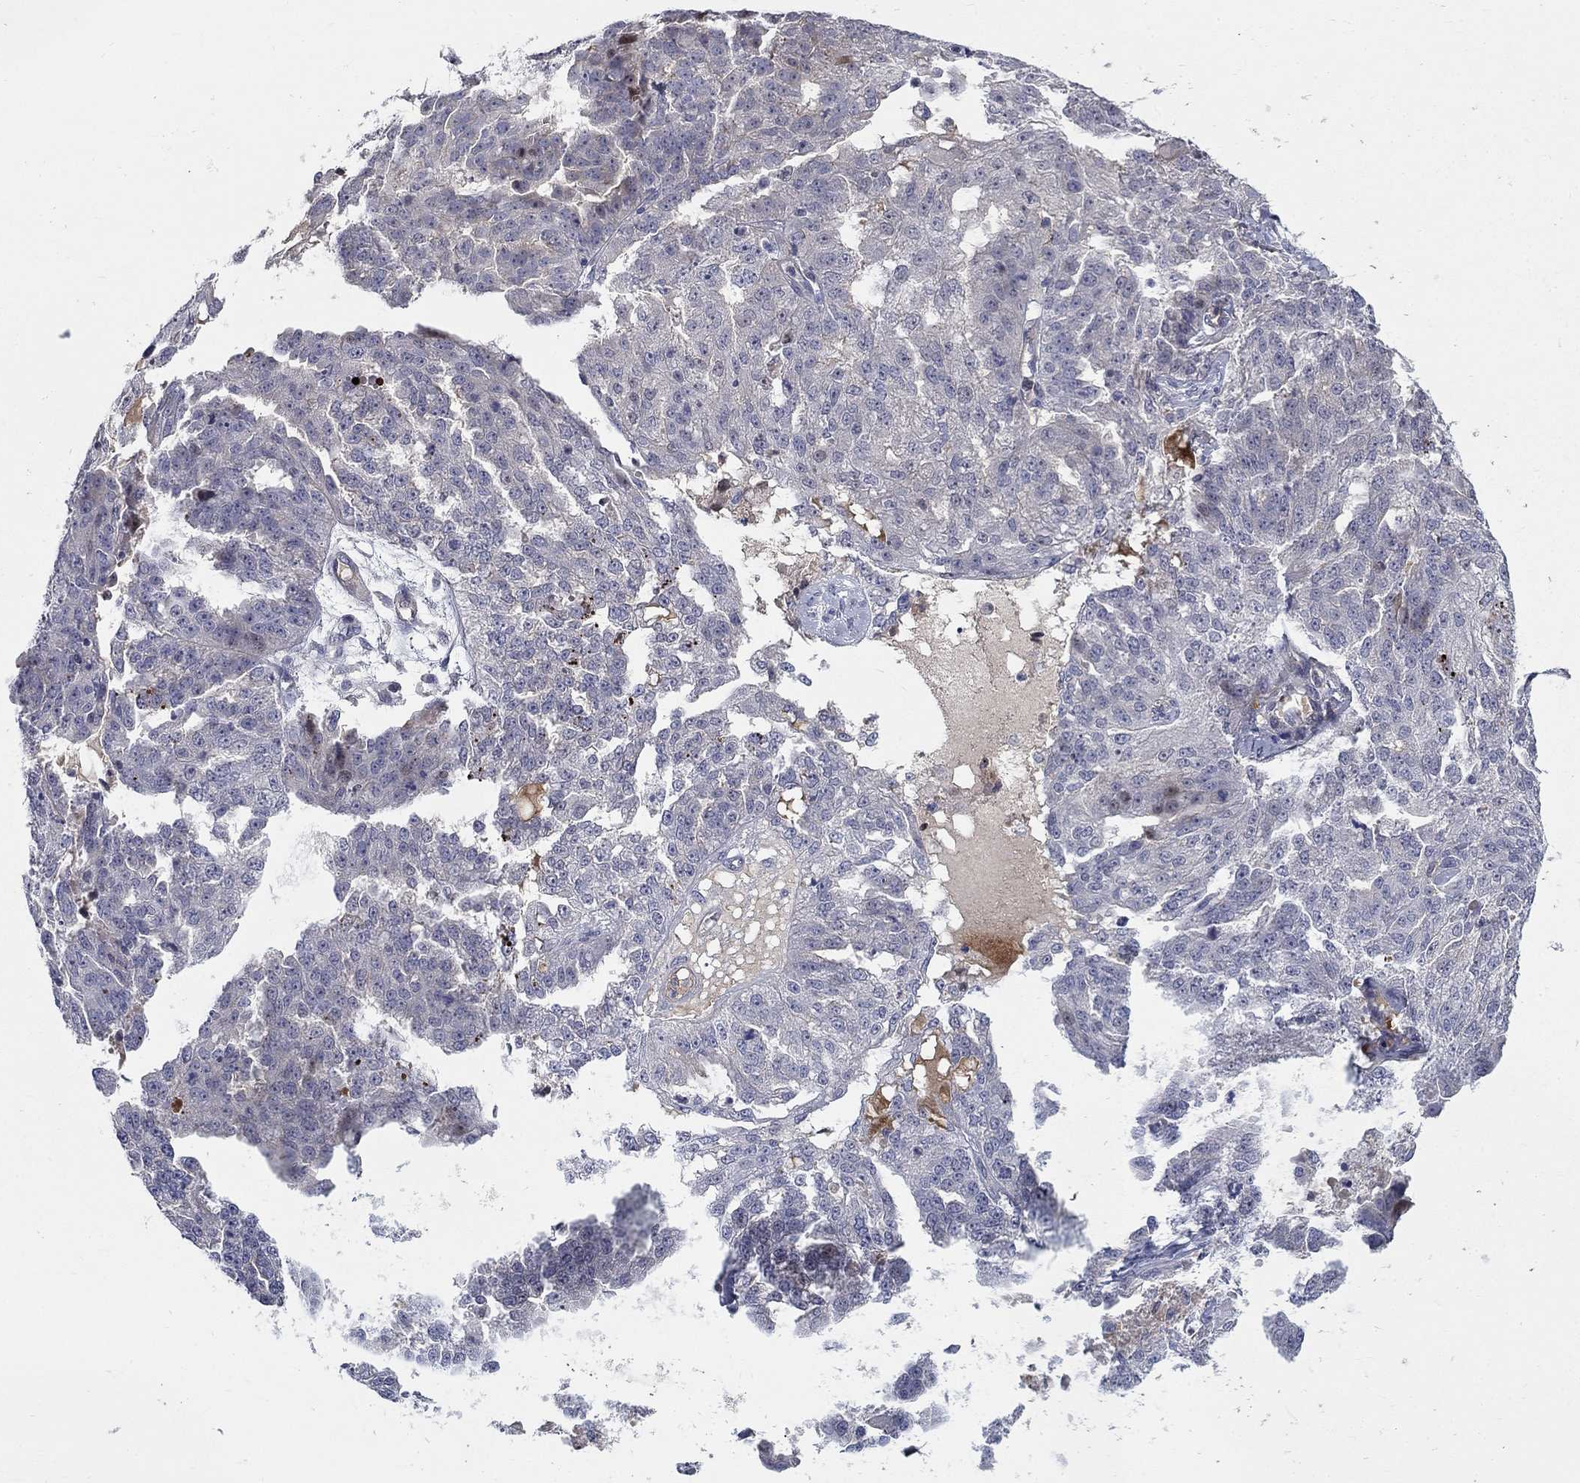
{"staining": {"intensity": "negative", "quantity": "none", "location": "none"}, "tissue": "ovarian cancer", "cell_type": "Tumor cells", "image_type": "cancer", "snomed": [{"axis": "morphology", "description": "Cystadenocarcinoma, serous, NOS"}, {"axis": "topography", "description": "Ovary"}], "caption": "Tumor cells show no significant positivity in ovarian cancer.", "gene": "SLC1A1", "patient": {"sex": "female", "age": 58}}